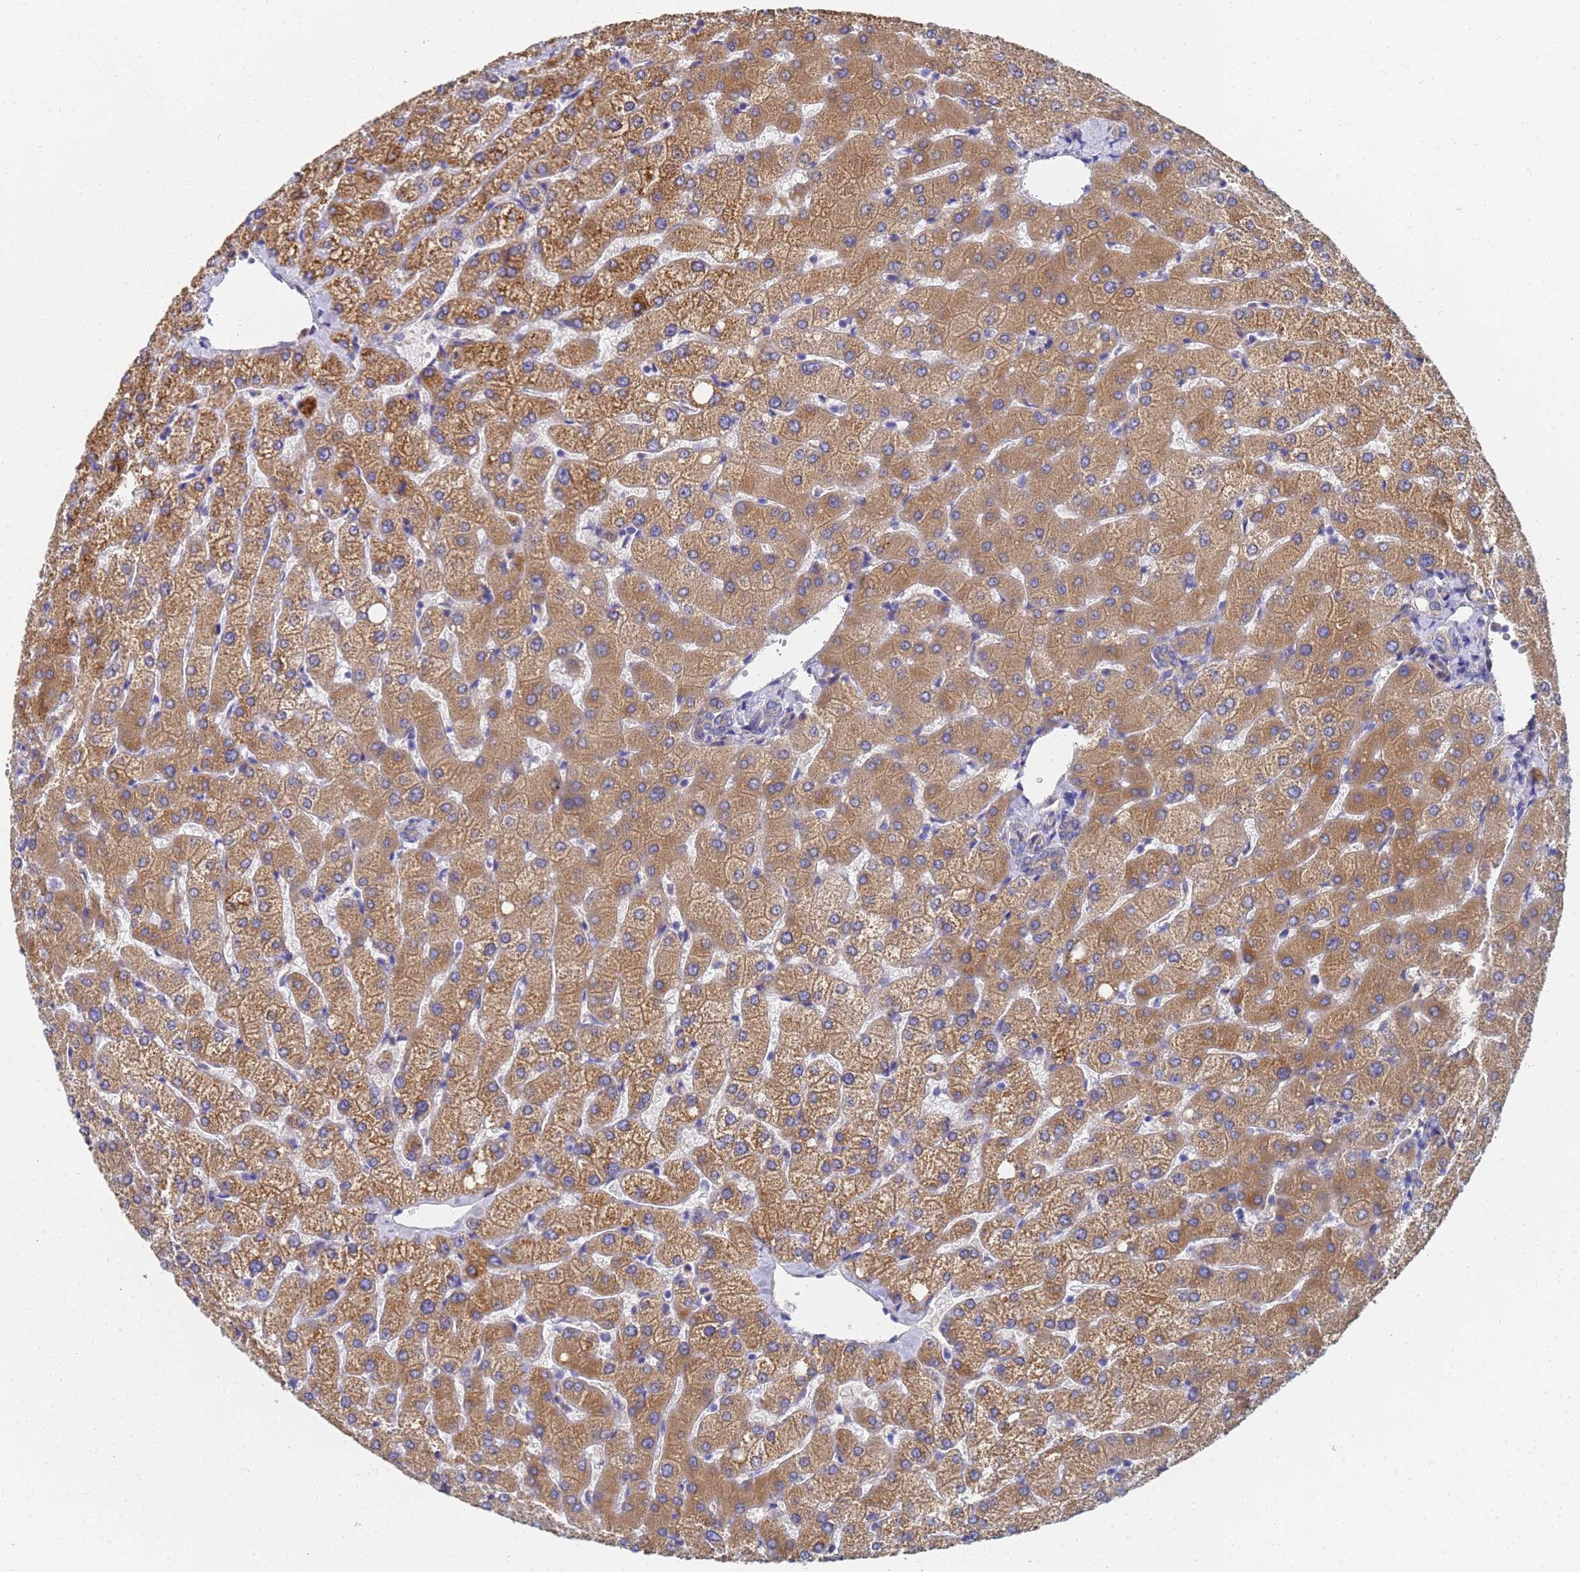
{"staining": {"intensity": "weak", "quantity": "25%-75%", "location": "cytoplasmic/membranous"}, "tissue": "liver", "cell_type": "Cholangiocytes", "image_type": "normal", "snomed": [{"axis": "morphology", "description": "Normal tissue, NOS"}, {"axis": "topography", "description": "Liver"}], "caption": "Cholangiocytes display weak cytoplasmic/membranous positivity in approximately 25%-75% of cells in normal liver. (DAB (3,3'-diaminobenzidine) IHC, brown staining for protein, blue staining for nuclei).", "gene": "LBX2", "patient": {"sex": "female", "age": 54}}